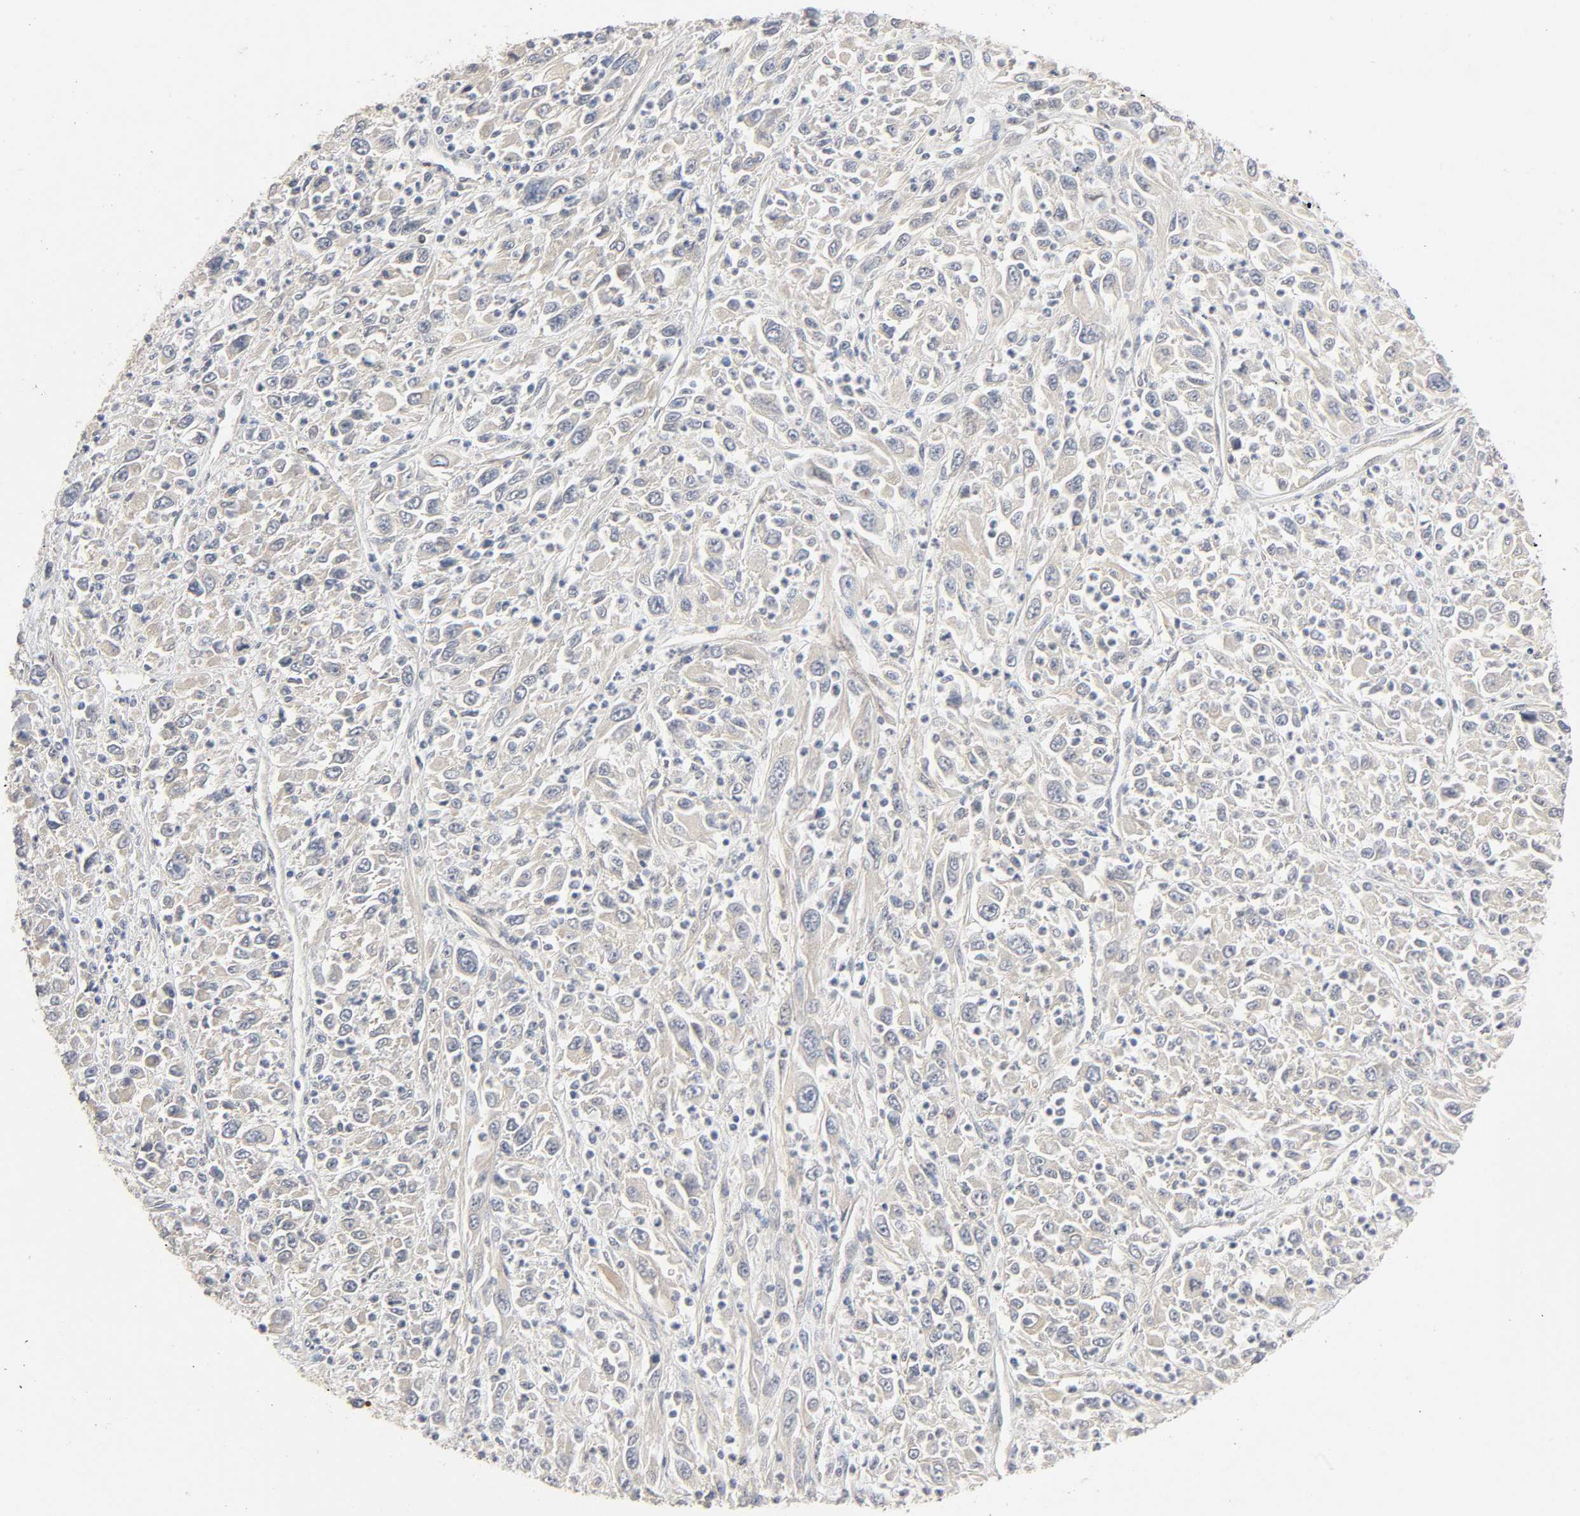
{"staining": {"intensity": "weak", "quantity": ">75%", "location": "cytoplasmic/membranous"}, "tissue": "melanoma", "cell_type": "Tumor cells", "image_type": "cancer", "snomed": [{"axis": "morphology", "description": "Malignant melanoma, Metastatic site"}, {"axis": "topography", "description": "Skin"}], "caption": "Malignant melanoma (metastatic site) tissue exhibits weak cytoplasmic/membranous positivity in about >75% of tumor cells, visualized by immunohistochemistry. Immunohistochemistry stains the protein of interest in brown and the nuclei are stained blue.", "gene": "SCHIP1", "patient": {"sex": "female", "age": 56}}